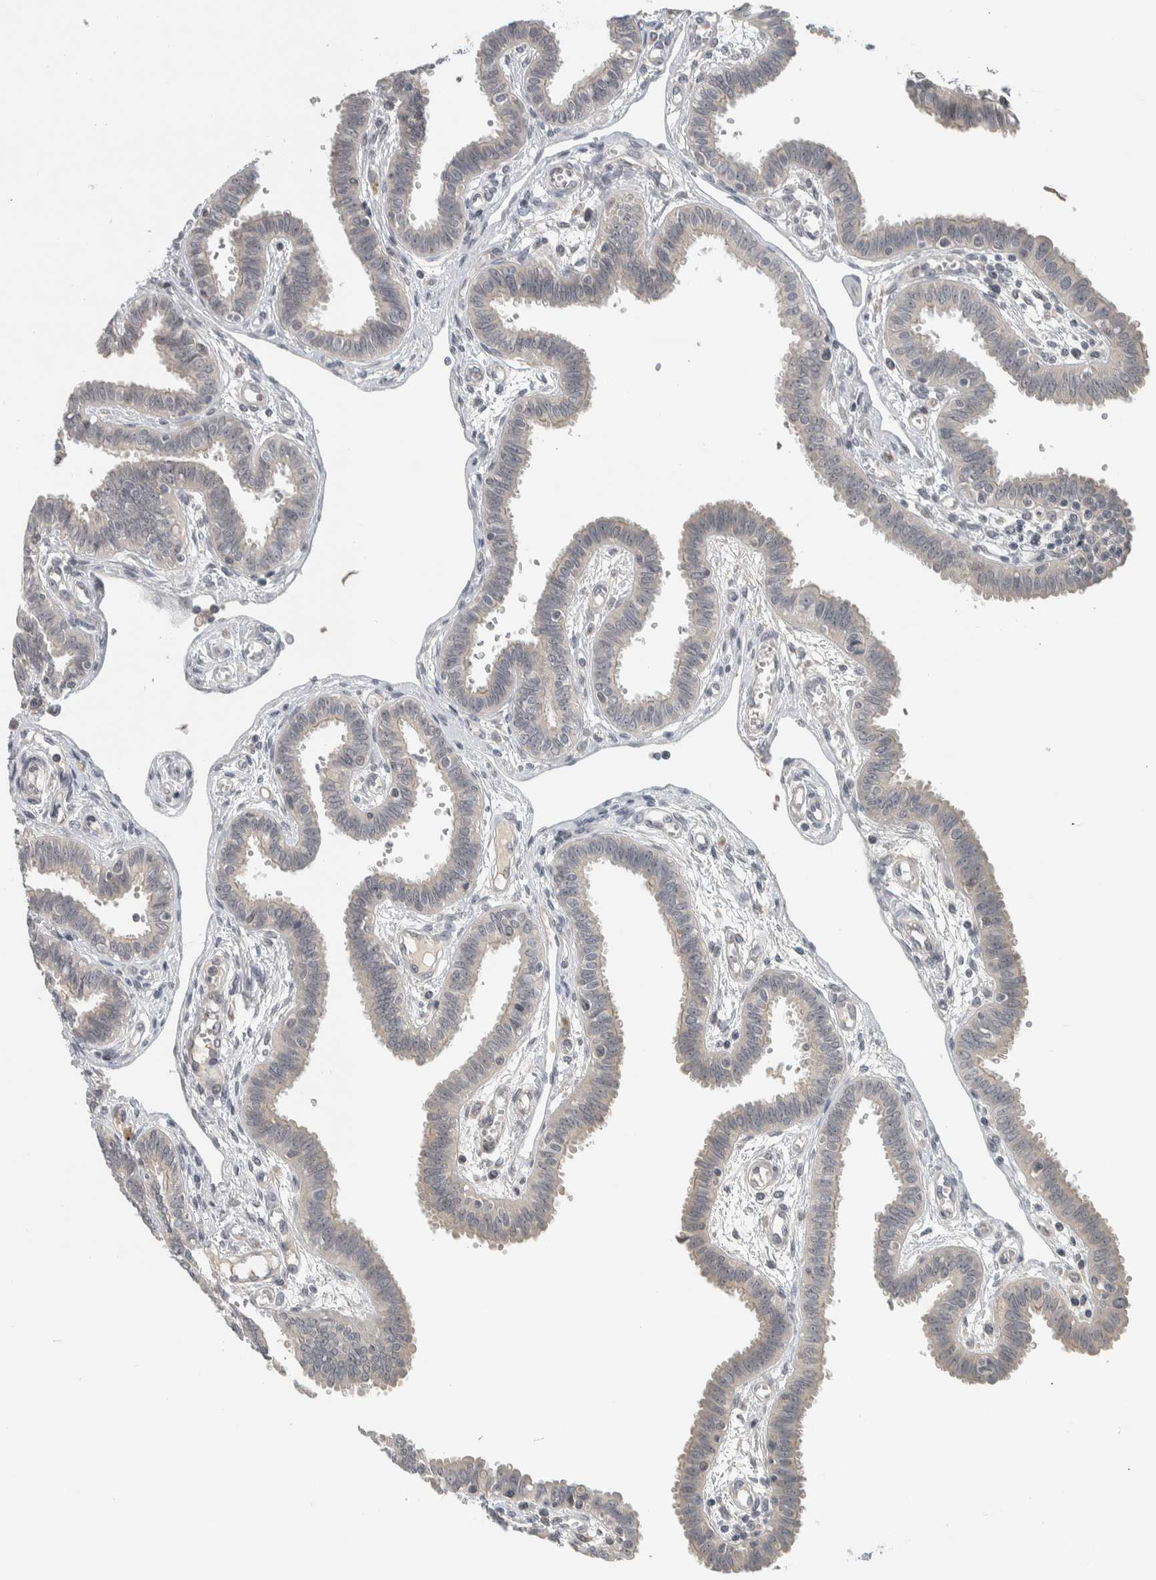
{"staining": {"intensity": "weak", "quantity": "<25%", "location": "cytoplasmic/membranous"}, "tissue": "fallopian tube", "cell_type": "Glandular cells", "image_type": "normal", "snomed": [{"axis": "morphology", "description": "Normal tissue, NOS"}, {"axis": "topography", "description": "Fallopian tube"}], "caption": "Immunohistochemistry of normal human fallopian tube displays no positivity in glandular cells. Brightfield microscopy of IHC stained with DAB (3,3'-diaminobenzidine) (brown) and hematoxylin (blue), captured at high magnification.", "gene": "AFP", "patient": {"sex": "female", "age": 32}}